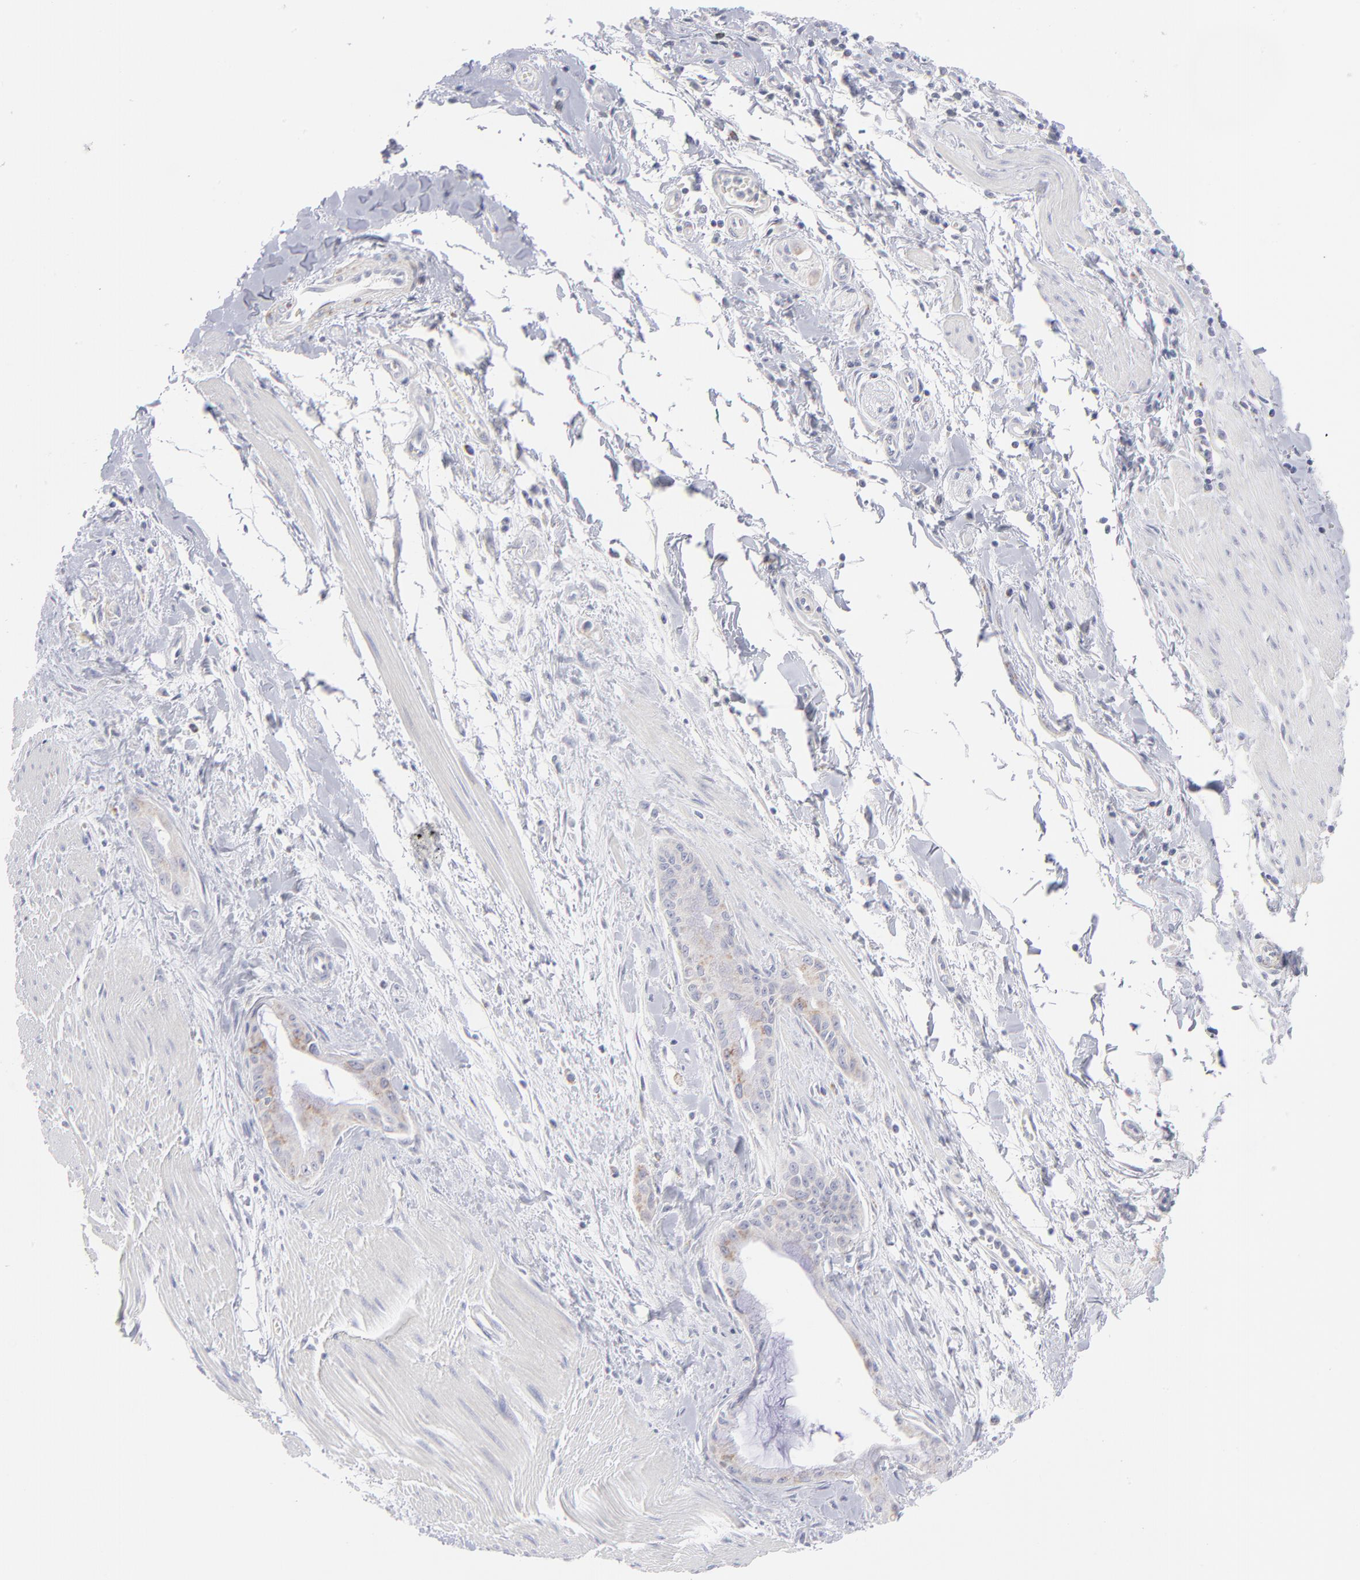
{"staining": {"intensity": "weak", "quantity": "<25%", "location": "cytoplasmic/membranous"}, "tissue": "pancreatic cancer", "cell_type": "Tumor cells", "image_type": "cancer", "snomed": [{"axis": "morphology", "description": "Adenocarcinoma, NOS"}, {"axis": "topography", "description": "Pancreas"}], "caption": "The micrograph demonstrates no staining of tumor cells in pancreatic cancer.", "gene": "MTHFD2", "patient": {"sex": "male", "age": 59}}